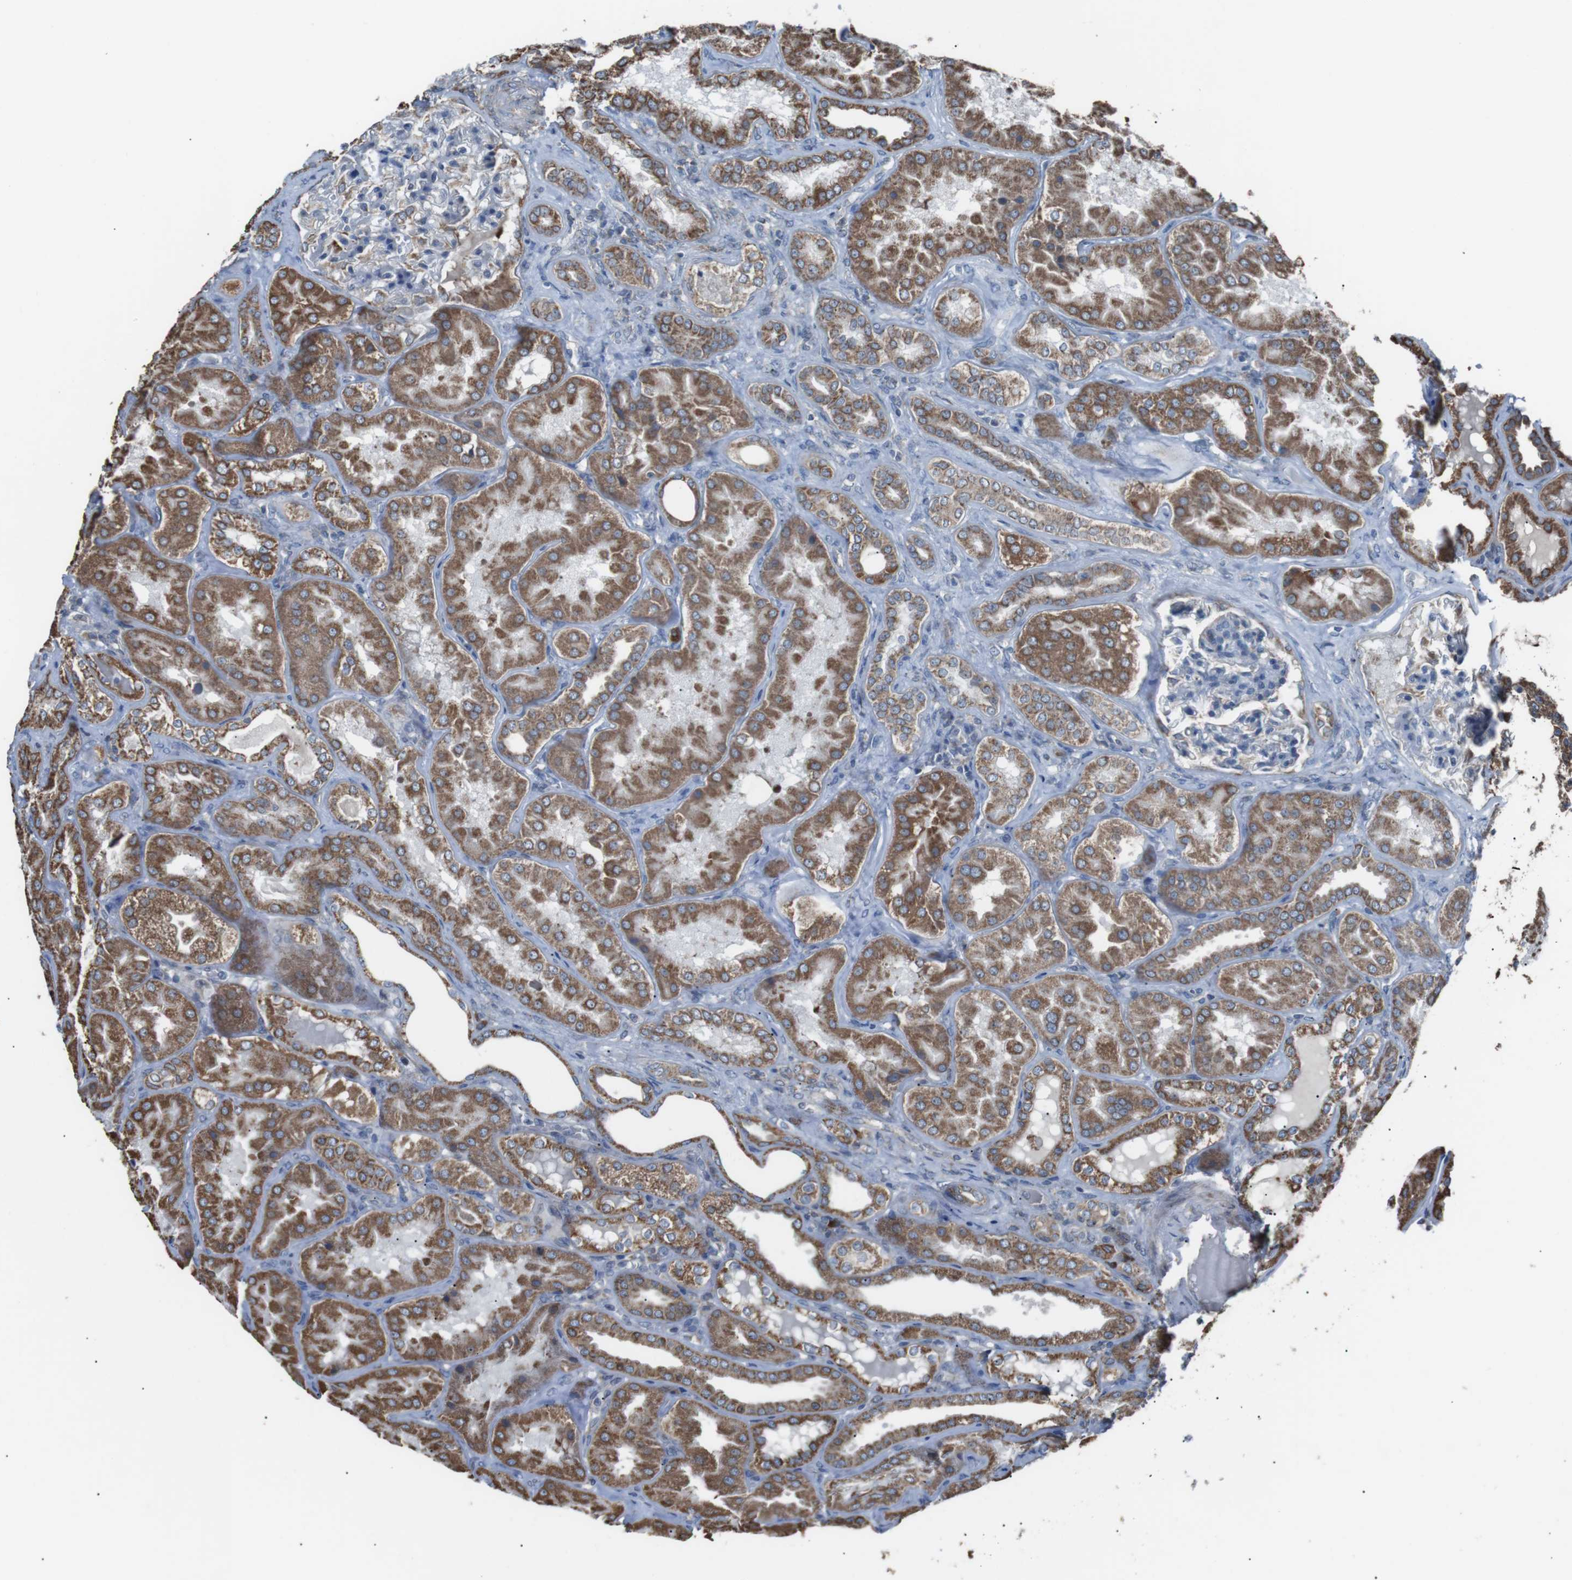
{"staining": {"intensity": "negative", "quantity": "none", "location": "none"}, "tissue": "kidney", "cell_type": "Cells in glomeruli", "image_type": "normal", "snomed": [{"axis": "morphology", "description": "Normal tissue, NOS"}, {"axis": "topography", "description": "Kidney"}], "caption": "DAB immunohistochemical staining of benign human kidney demonstrates no significant staining in cells in glomeruli.", "gene": "CISD2", "patient": {"sex": "female", "age": 56}}